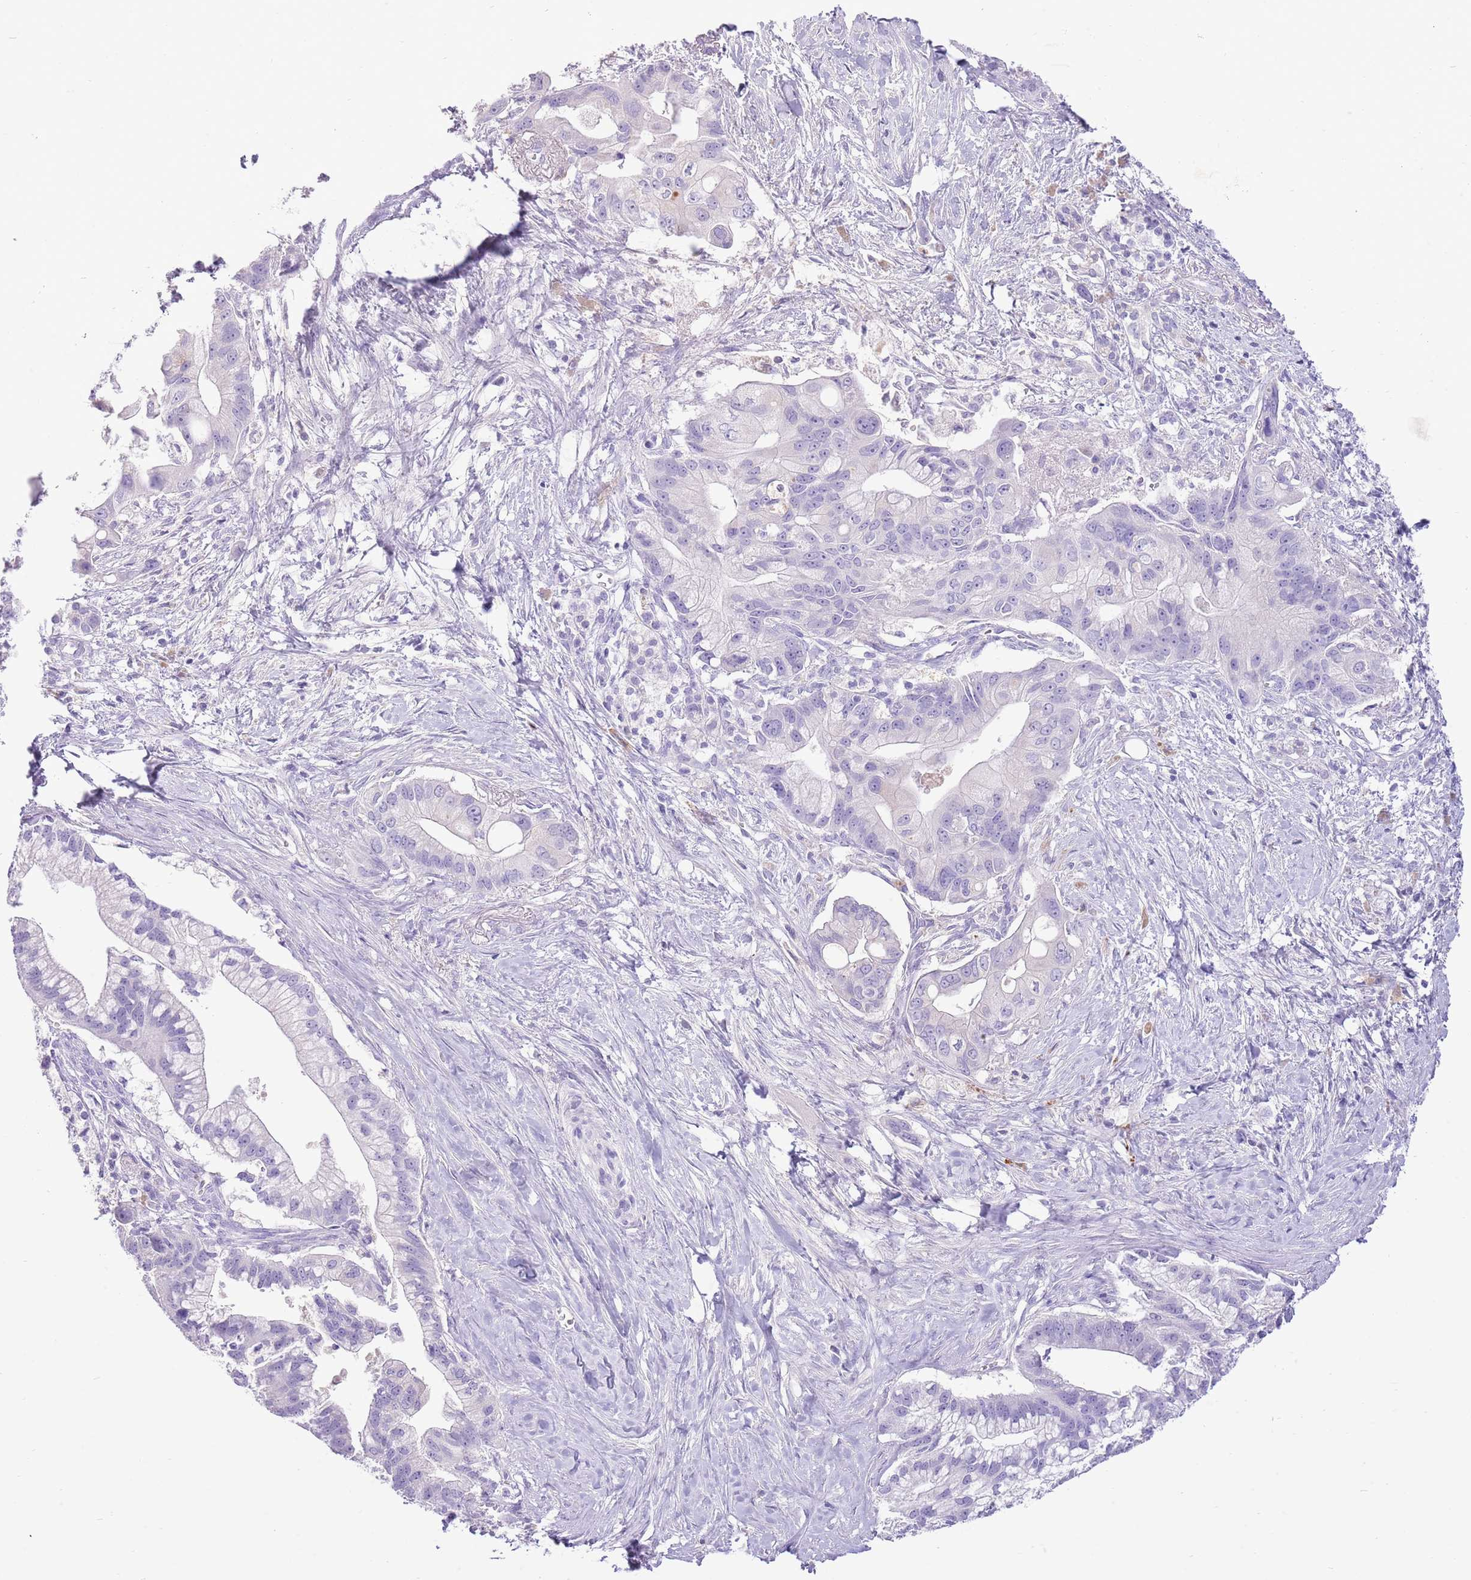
{"staining": {"intensity": "negative", "quantity": "none", "location": "none"}, "tissue": "pancreatic cancer", "cell_type": "Tumor cells", "image_type": "cancer", "snomed": [{"axis": "morphology", "description": "Adenocarcinoma, NOS"}, {"axis": "topography", "description": "Pancreas"}], "caption": "The histopathology image demonstrates no significant positivity in tumor cells of pancreatic cancer.", "gene": "TOX2", "patient": {"sex": "male", "age": 68}}